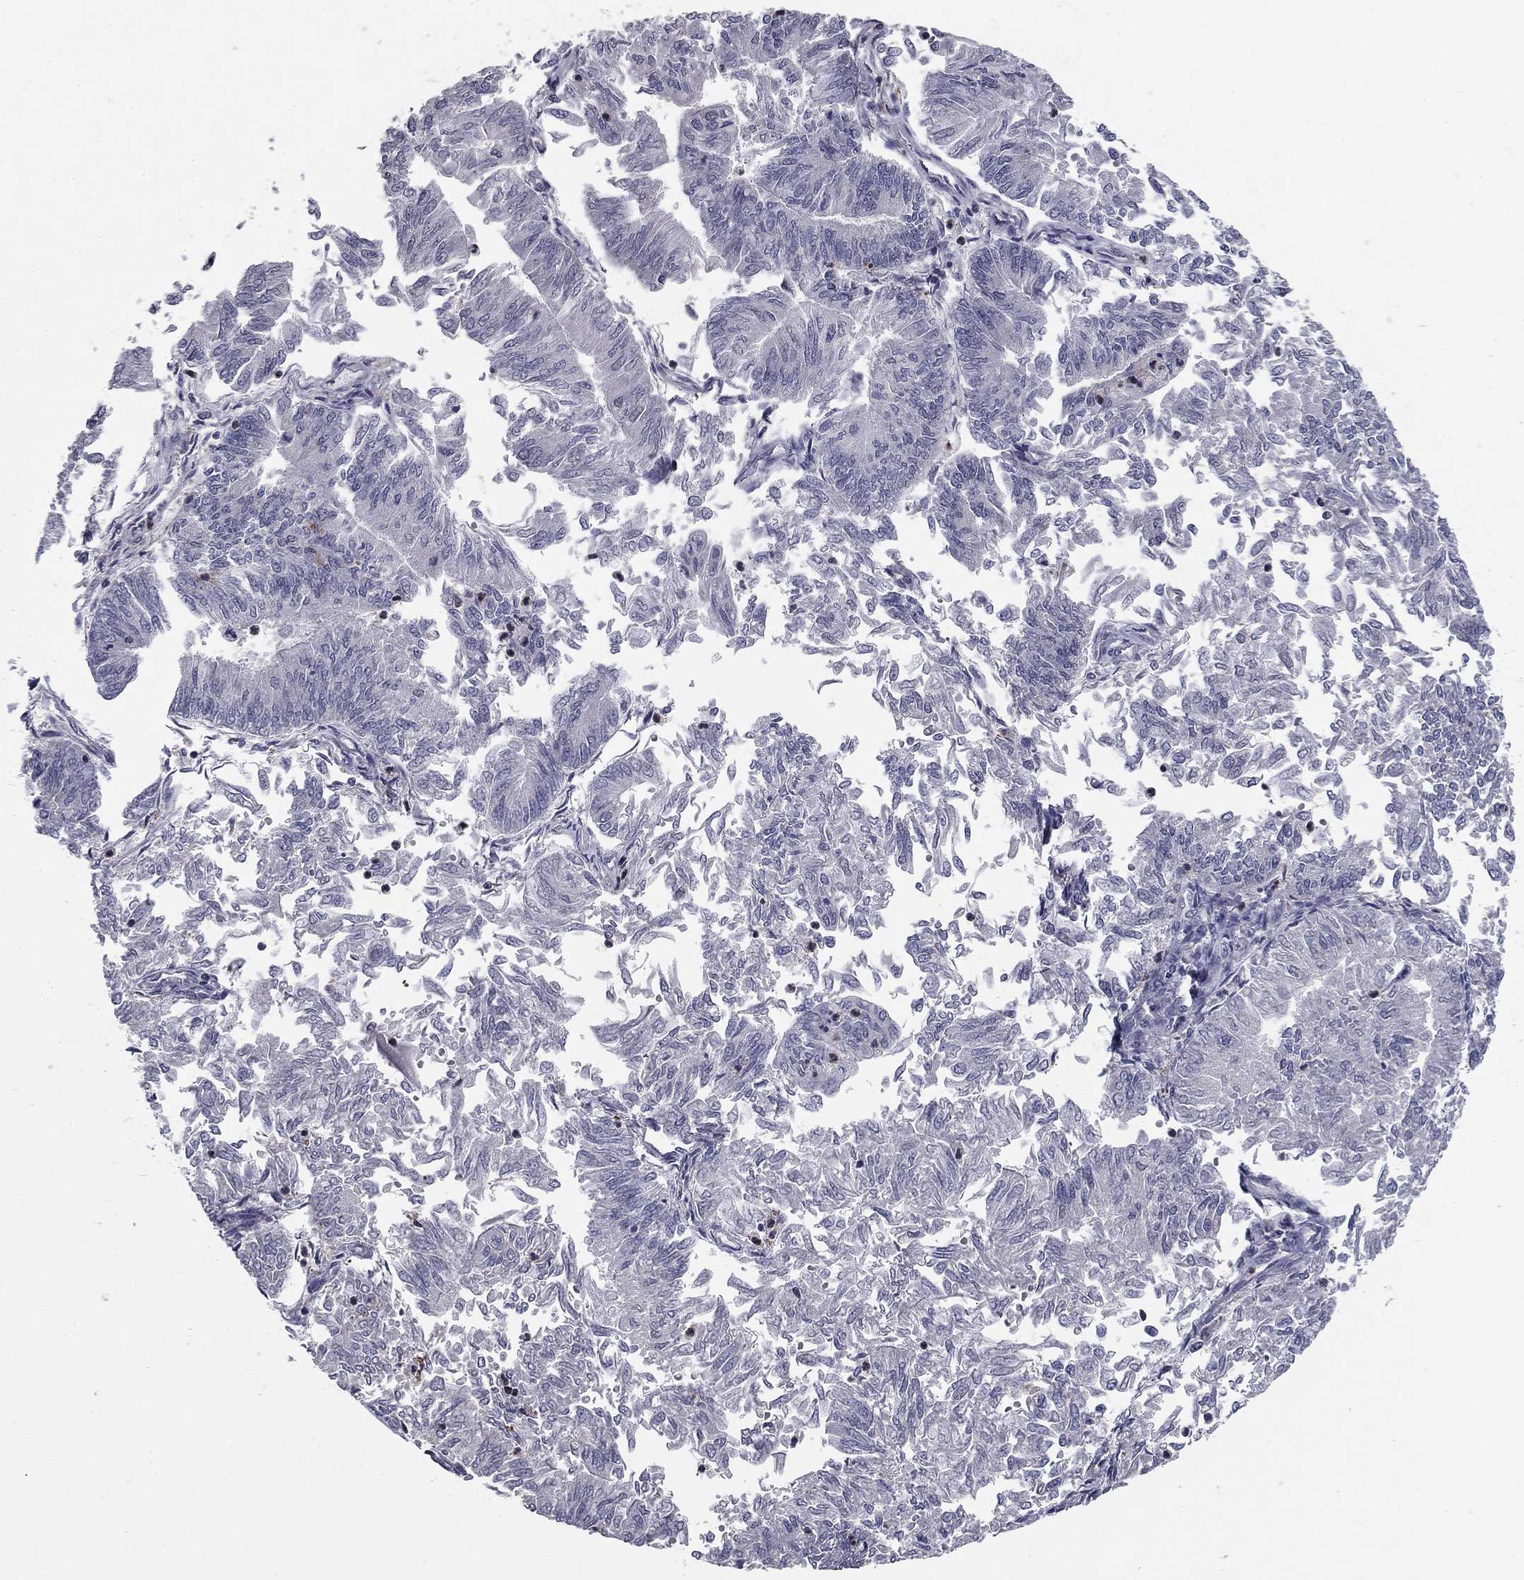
{"staining": {"intensity": "negative", "quantity": "none", "location": "none"}, "tissue": "endometrial cancer", "cell_type": "Tumor cells", "image_type": "cancer", "snomed": [{"axis": "morphology", "description": "Adenocarcinoma, NOS"}, {"axis": "topography", "description": "Endometrium"}], "caption": "Endometrial cancer was stained to show a protein in brown. There is no significant staining in tumor cells.", "gene": "PLCB2", "patient": {"sex": "female", "age": 59}}